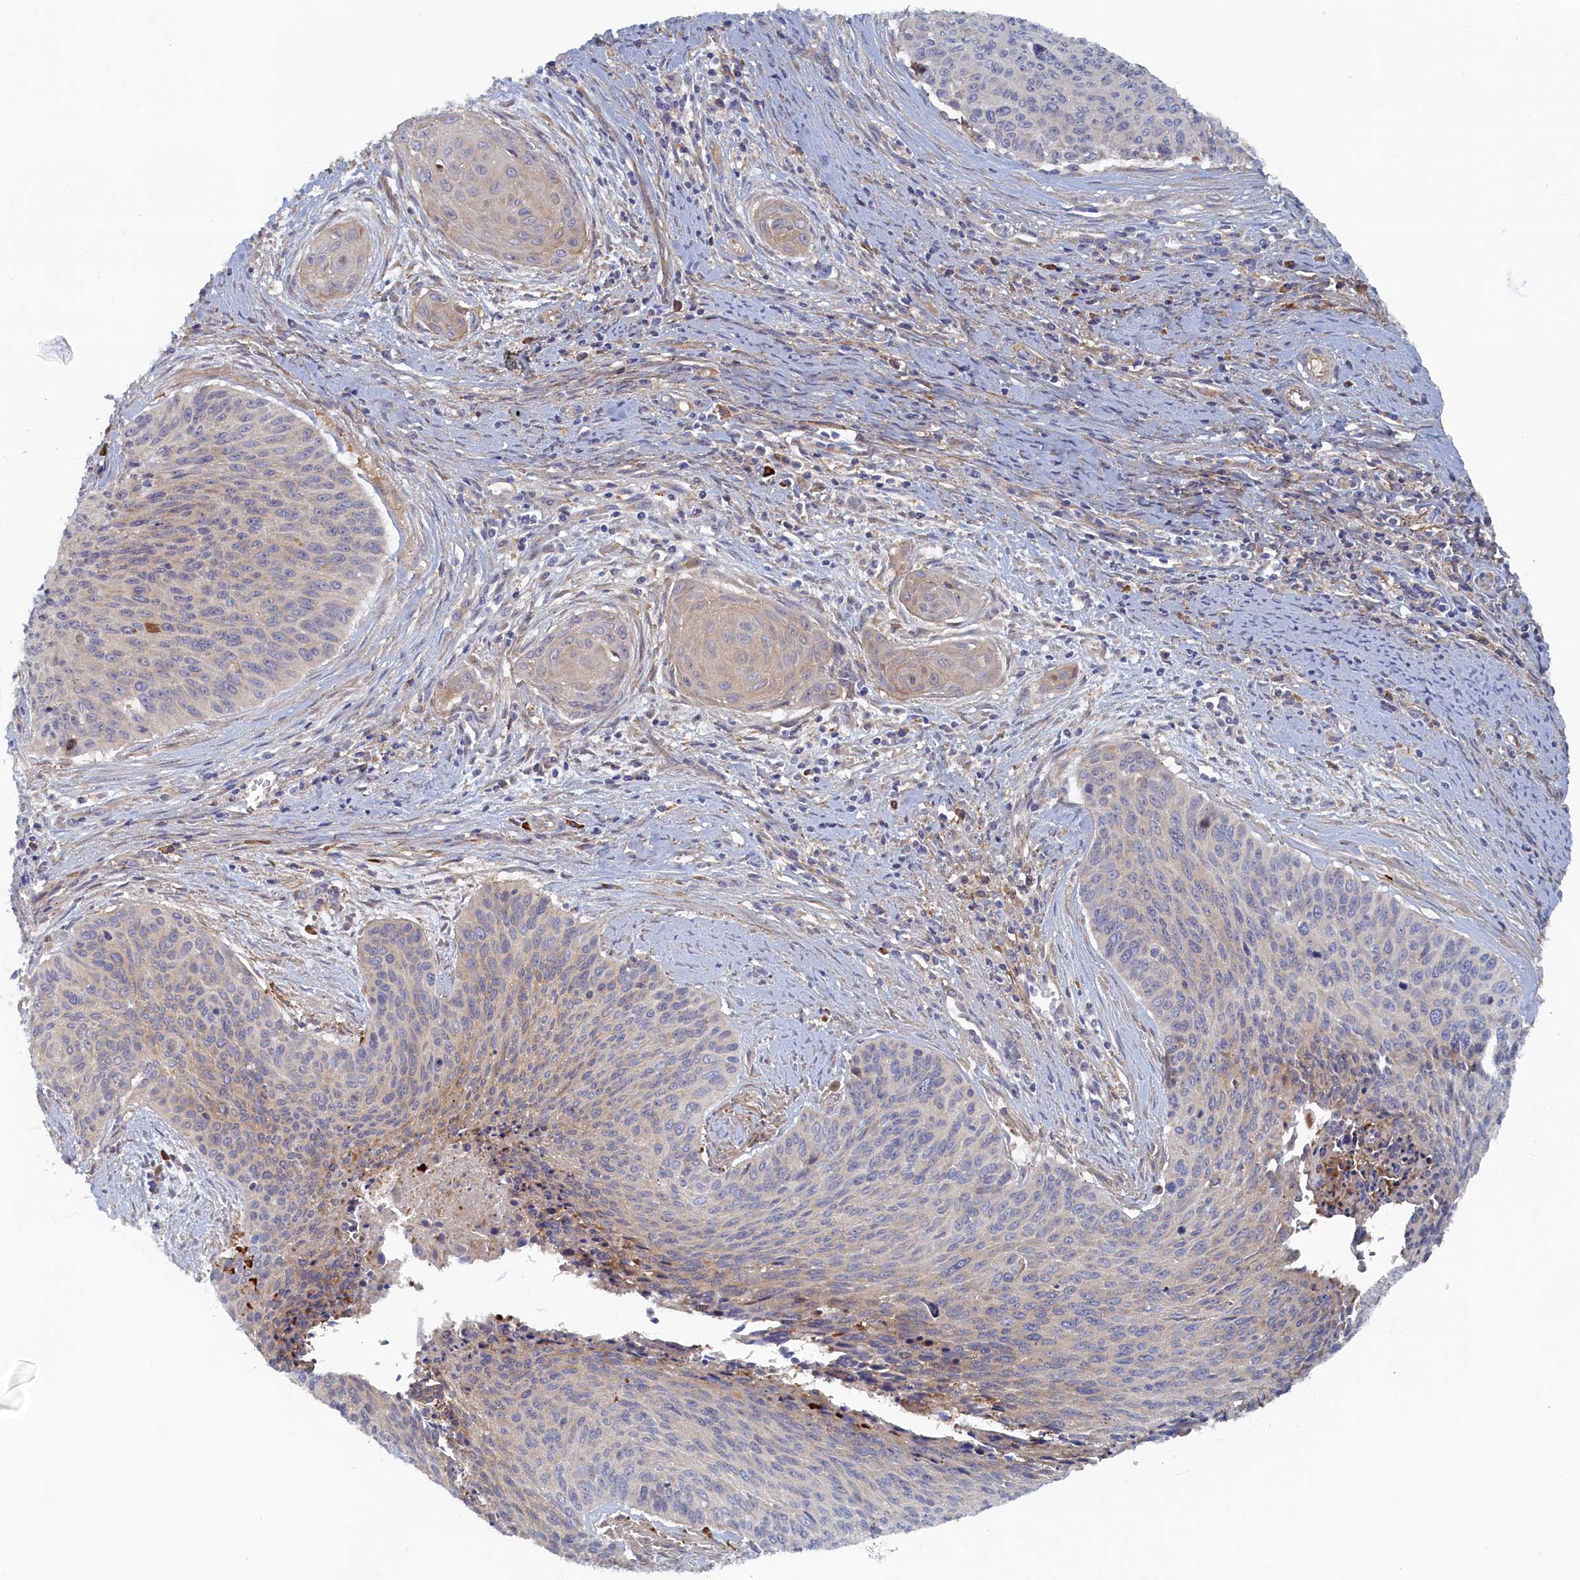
{"staining": {"intensity": "negative", "quantity": "none", "location": "none"}, "tissue": "cervical cancer", "cell_type": "Tumor cells", "image_type": "cancer", "snomed": [{"axis": "morphology", "description": "Squamous cell carcinoma, NOS"}, {"axis": "topography", "description": "Cervix"}], "caption": "Squamous cell carcinoma (cervical) was stained to show a protein in brown. There is no significant positivity in tumor cells. (DAB immunohistochemistry (IHC), high magnification).", "gene": "TMEM196", "patient": {"sex": "female", "age": 55}}